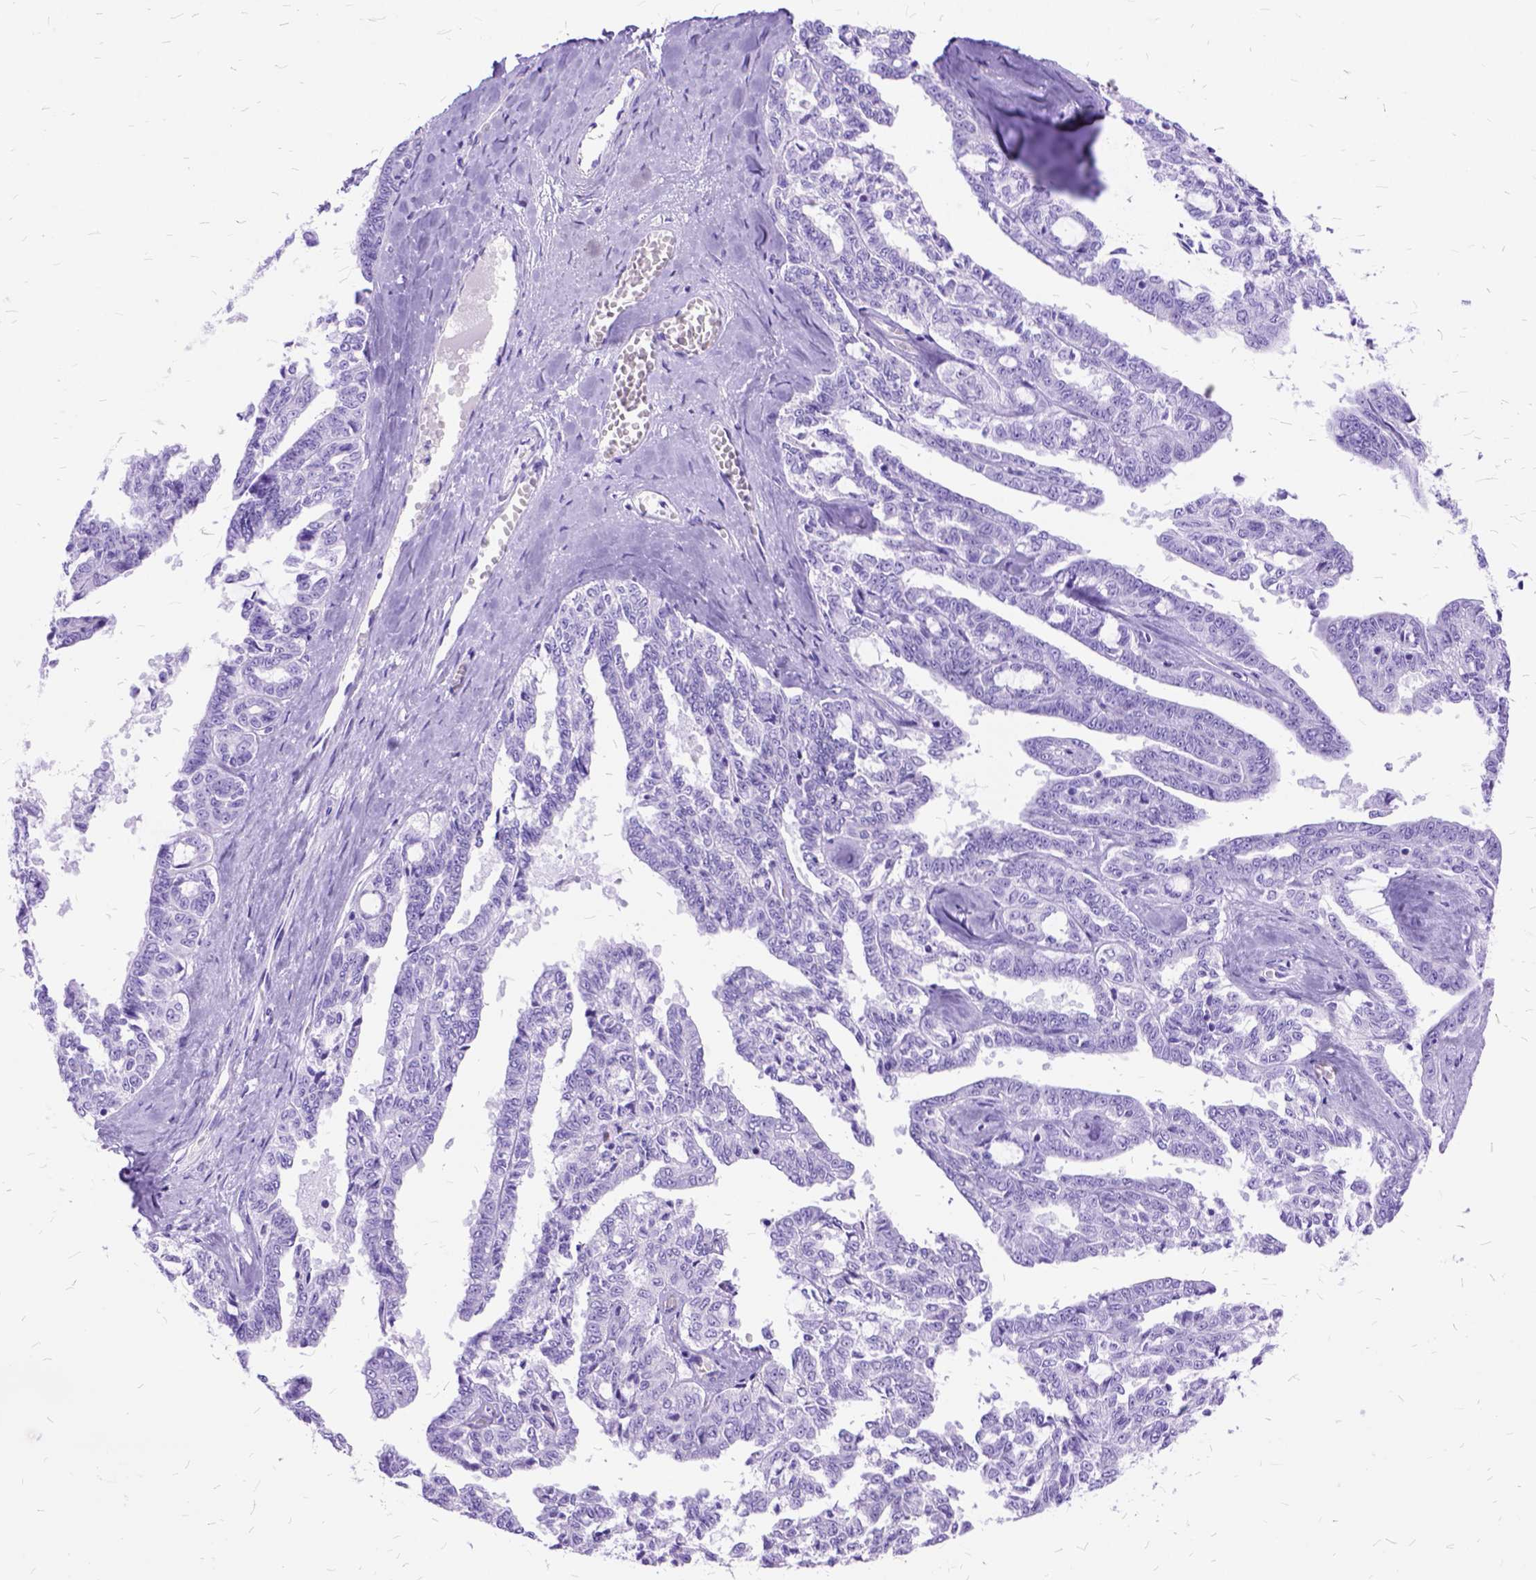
{"staining": {"intensity": "negative", "quantity": "none", "location": "none"}, "tissue": "ovarian cancer", "cell_type": "Tumor cells", "image_type": "cancer", "snomed": [{"axis": "morphology", "description": "Cystadenocarcinoma, serous, NOS"}, {"axis": "topography", "description": "Ovary"}], "caption": "Tumor cells show no significant staining in ovarian cancer (serous cystadenocarcinoma).", "gene": "DNAH2", "patient": {"sex": "female", "age": 71}}